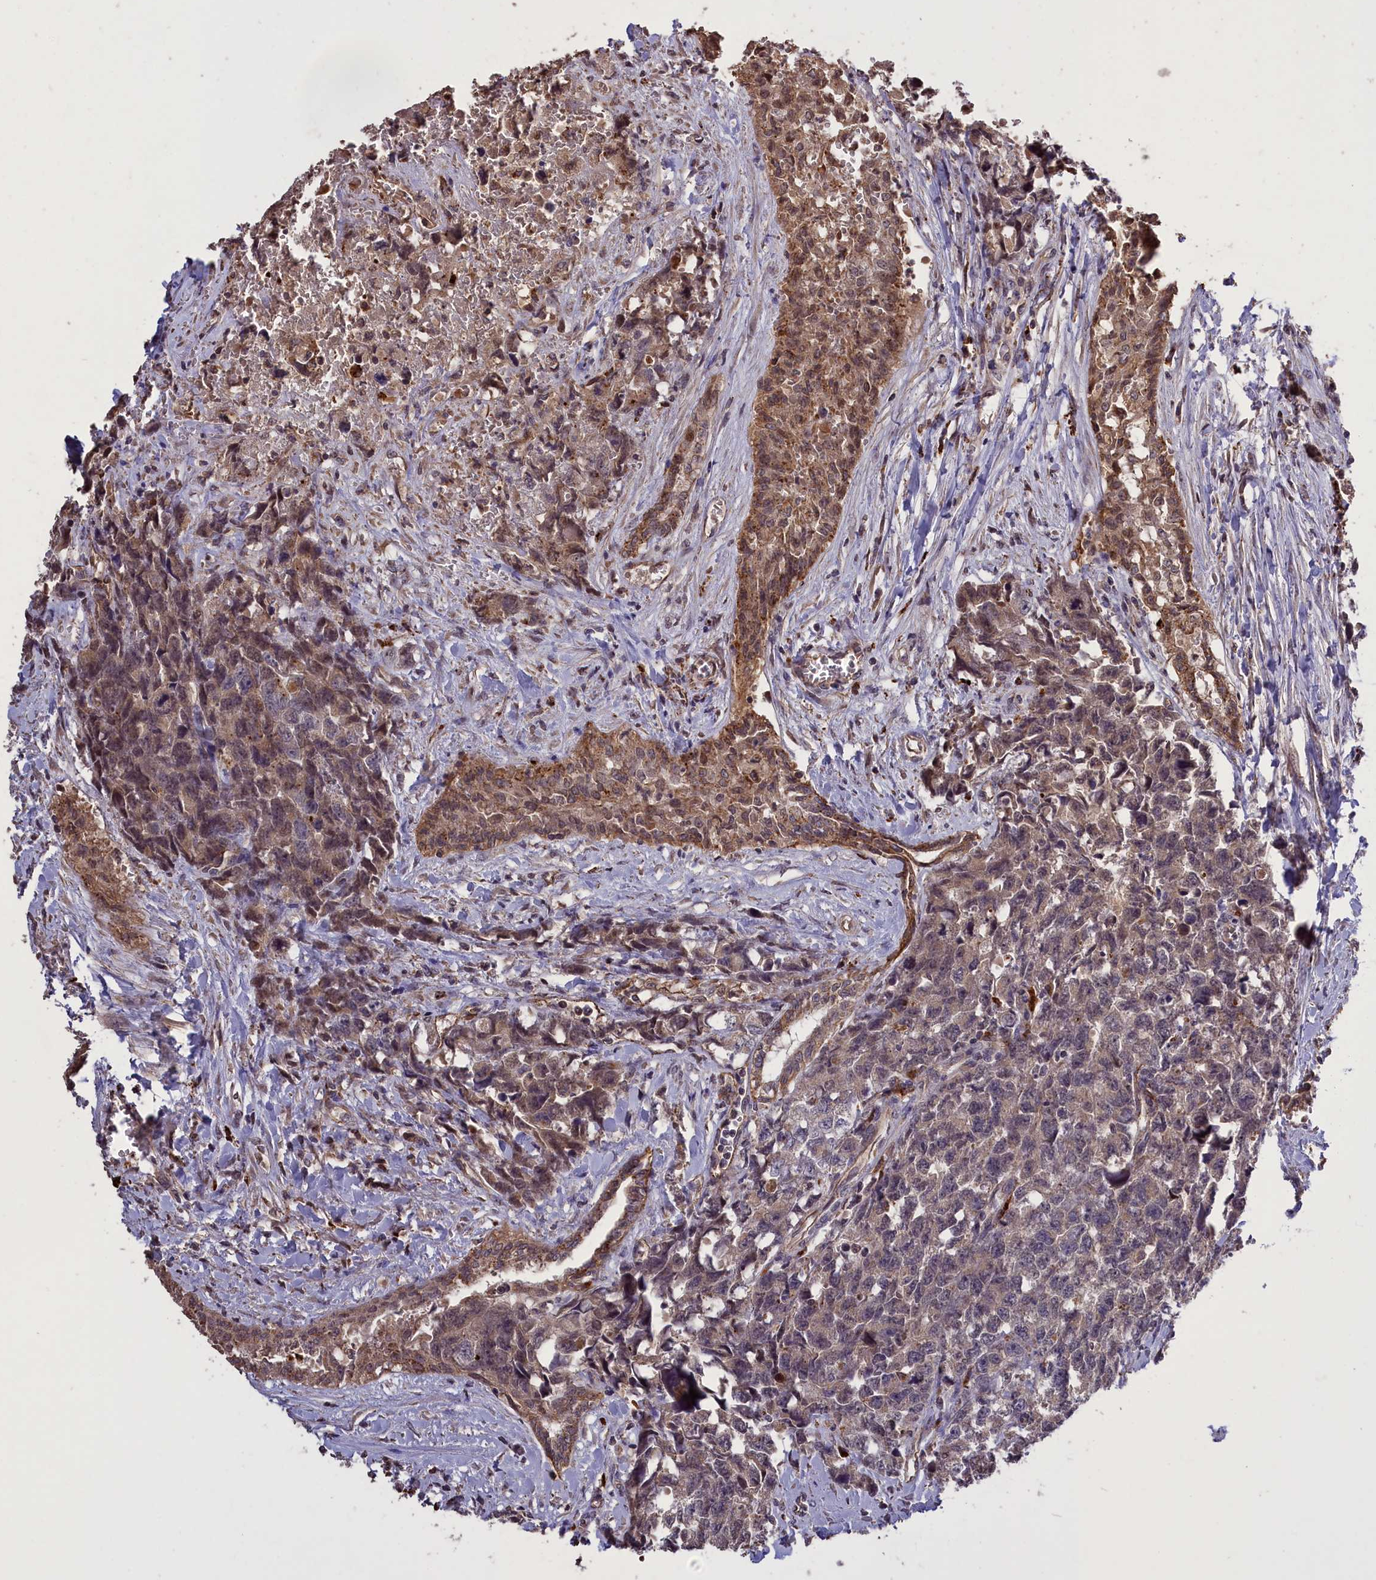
{"staining": {"intensity": "weak", "quantity": "<25%", "location": "cytoplasmic/membranous"}, "tissue": "testis cancer", "cell_type": "Tumor cells", "image_type": "cancer", "snomed": [{"axis": "morphology", "description": "Carcinoma, Embryonal, NOS"}, {"axis": "topography", "description": "Testis"}], "caption": "Immunohistochemistry micrograph of neoplastic tissue: human testis cancer stained with DAB displays no significant protein expression in tumor cells.", "gene": "CLRN2", "patient": {"sex": "male", "age": 31}}